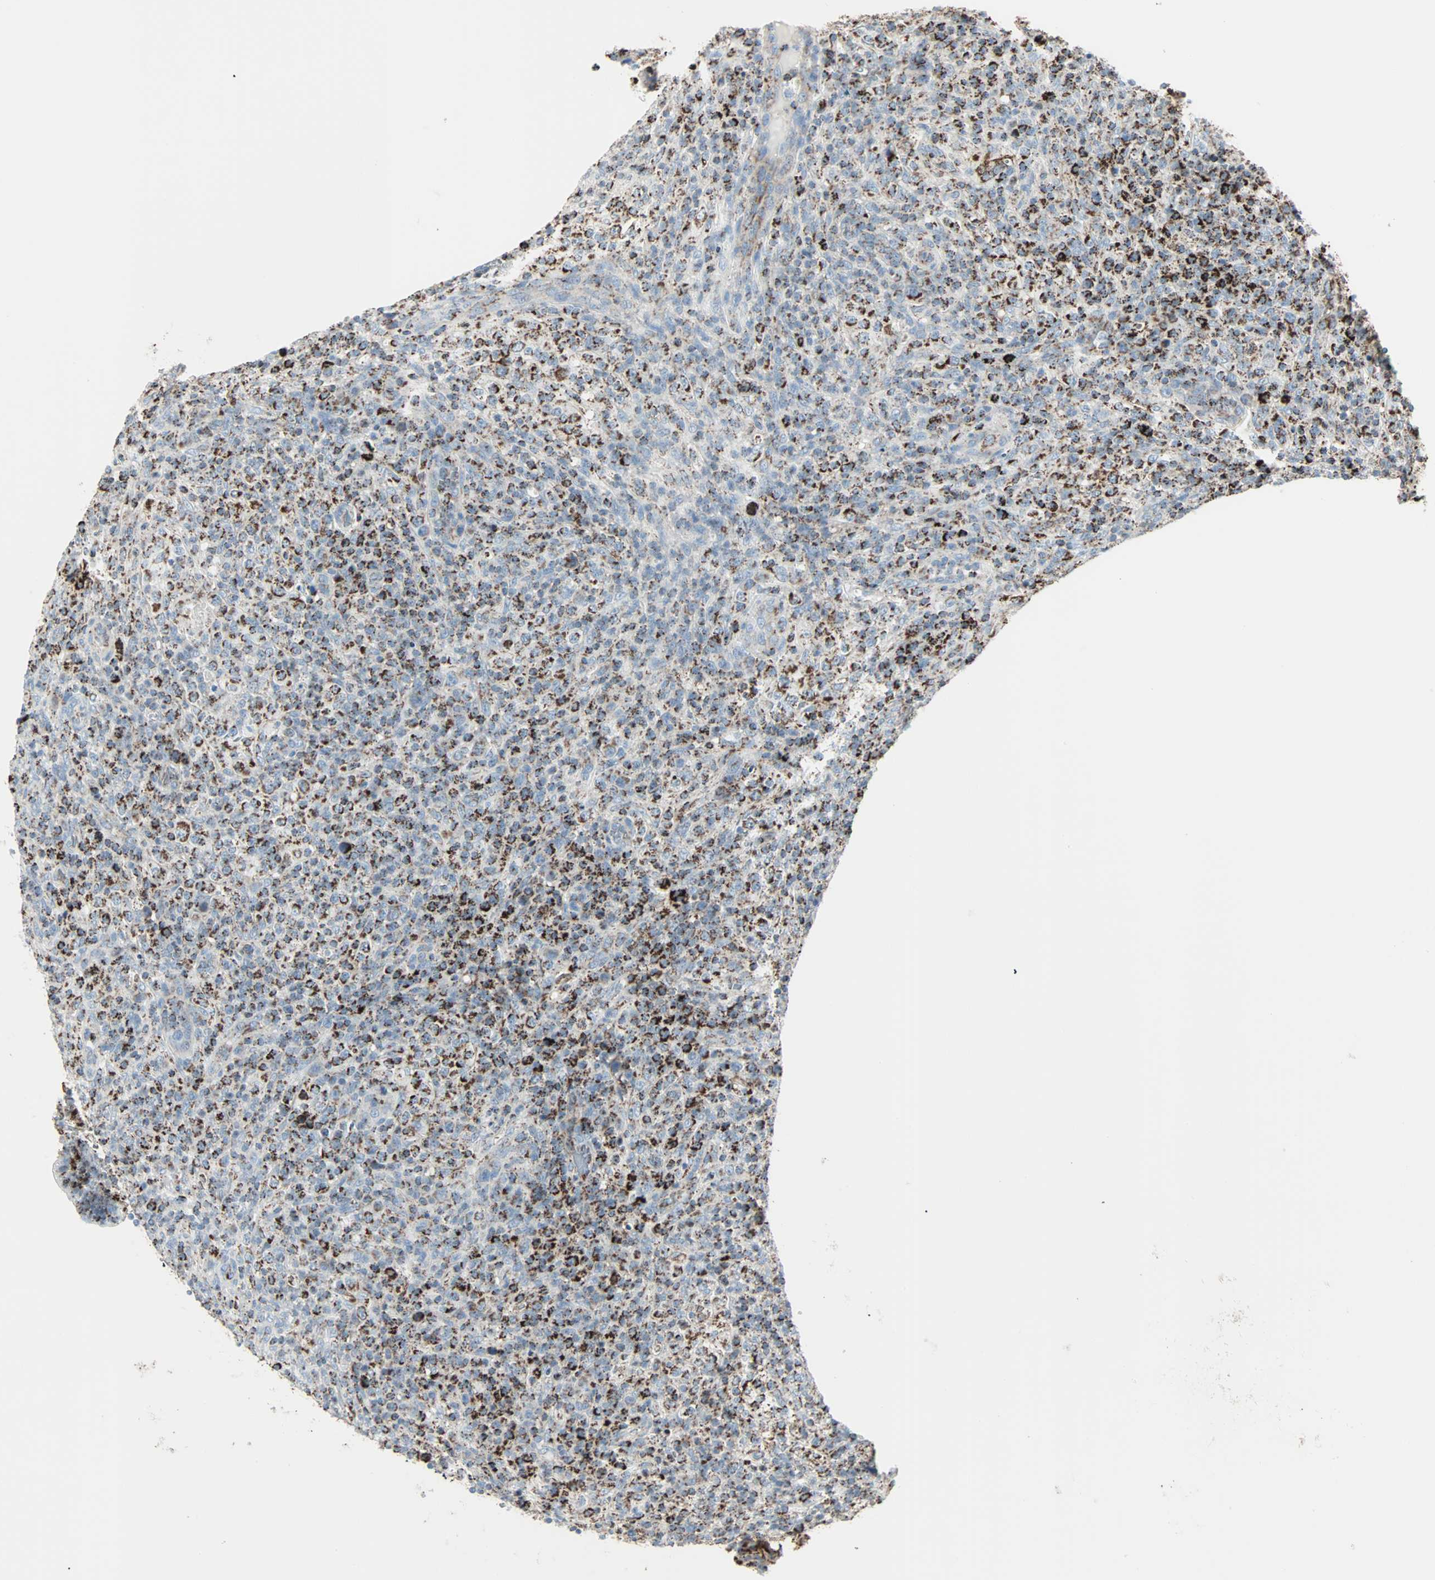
{"staining": {"intensity": "strong", "quantity": "25%-75%", "location": "cytoplasmic/membranous"}, "tissue": "lymphoma", "cell_type": "Tumor cells", "image_type": "cancer", "snomed": [{"axis": "morphology", "description": "Malignant lymphoma, non-Hodgkin's type, High grade"}, {"axis": "topography", "description": "Lymph node"}], "caption": "This image demonstrates IHC staining of human lymphoma, with high strong cytoplasmic/membranous expression in about 25%-75% of tumor cells.", "gene": "IDH2", "patient": {"sex": "female", "age": 76}}